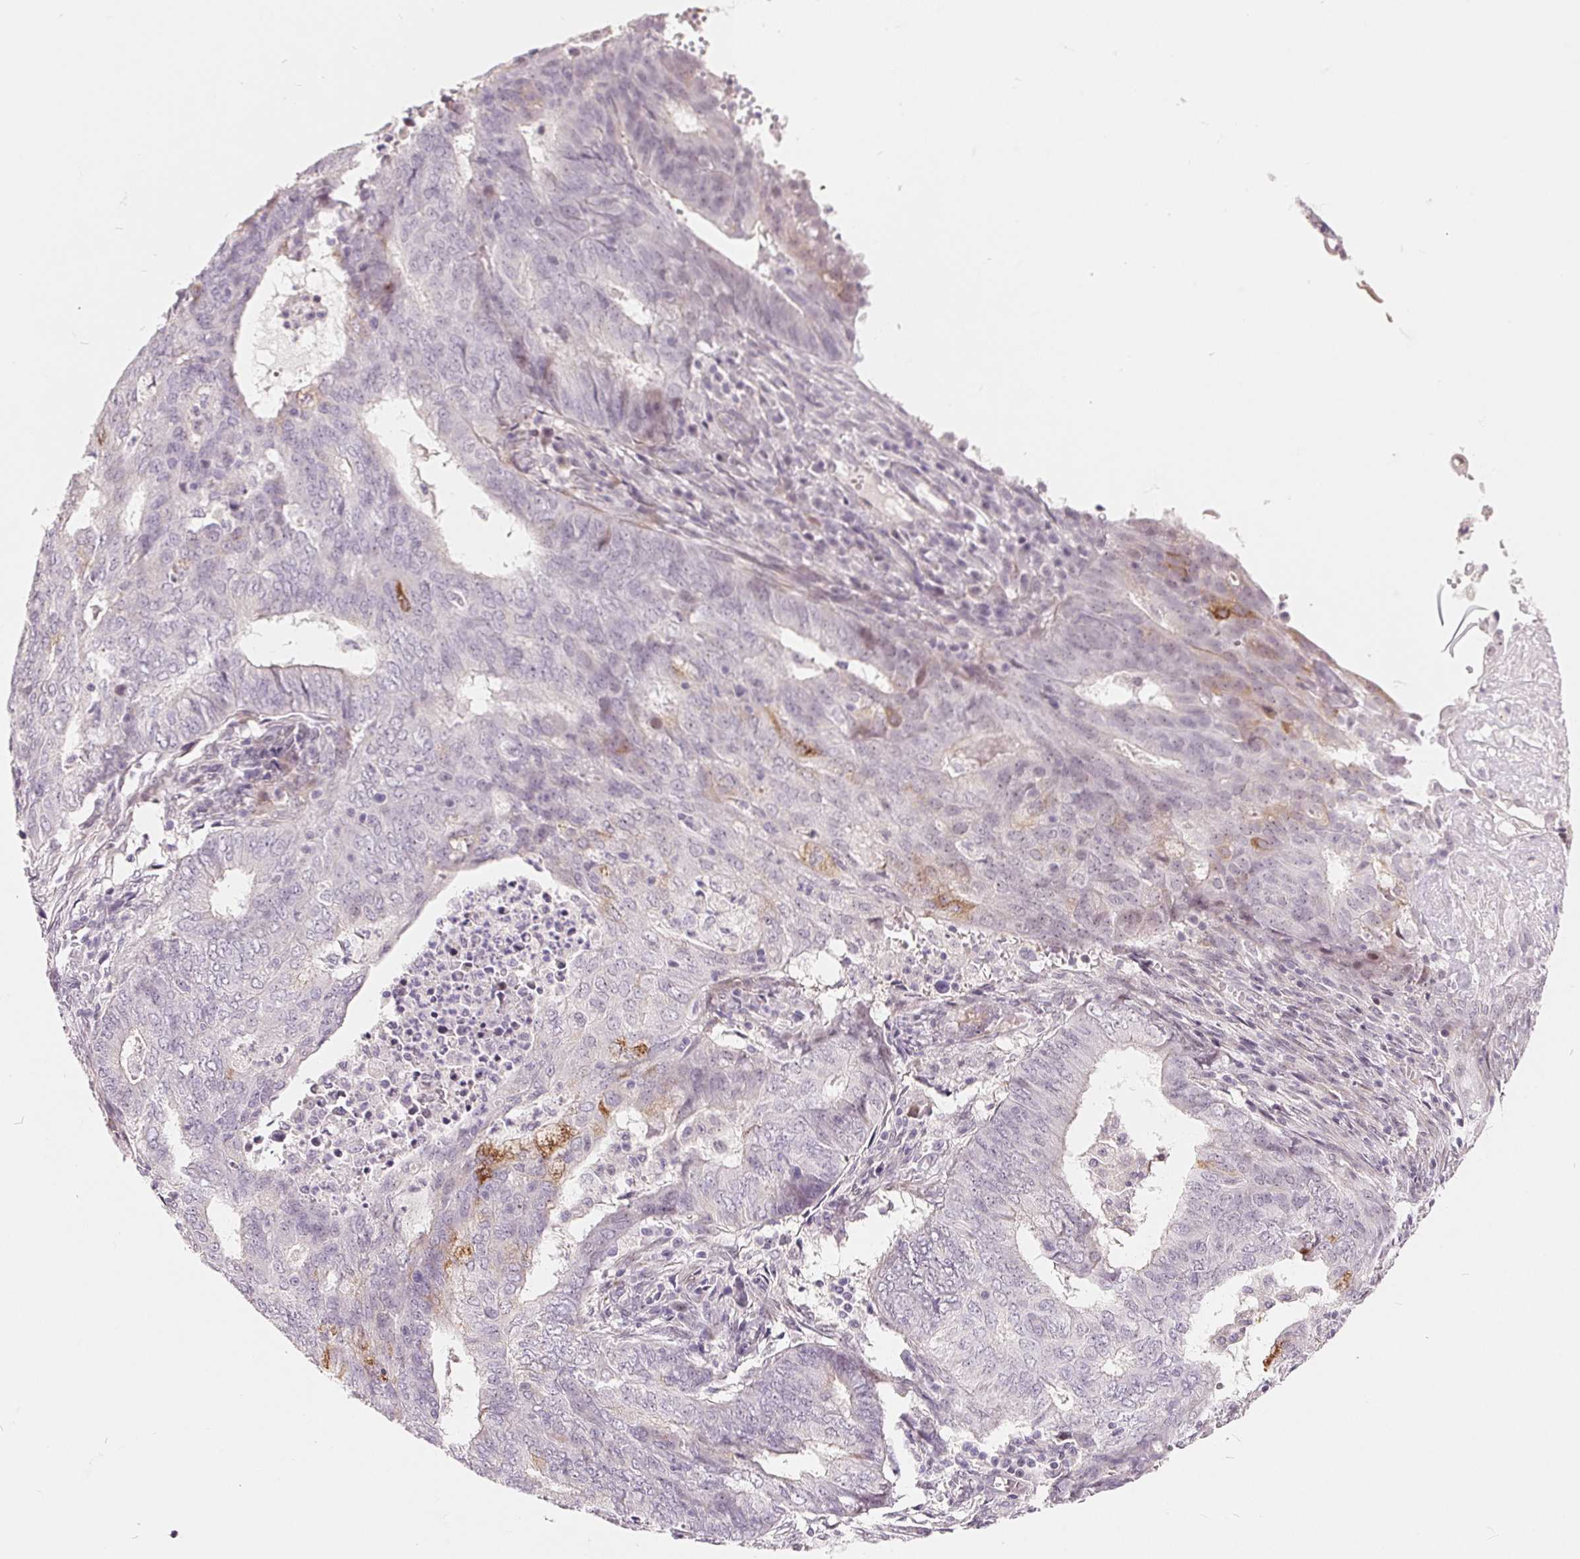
{"staining": {"intensity": "moderate", "quantity": "<25%", "location": "cytoplasmic/membranous"}, "tissue": "endometrial cancer", "cell_type": "Tumor cells", "image_type": "cancer", "snomed": [{"axis": "morphology", "description": "Adenocarcinoma, NOS"}, {"axis": "topography", "description": "Endometrium"}], "caption": "Immunohistochemical staining of human adenocarcinoma (endometrial) demonstrates low levels of moderate cytoplasmic/membranous protein positivity in about <25% of tumor cells.", "gene": "NRG2", "patient": {"sex": "female", "age": 62}}